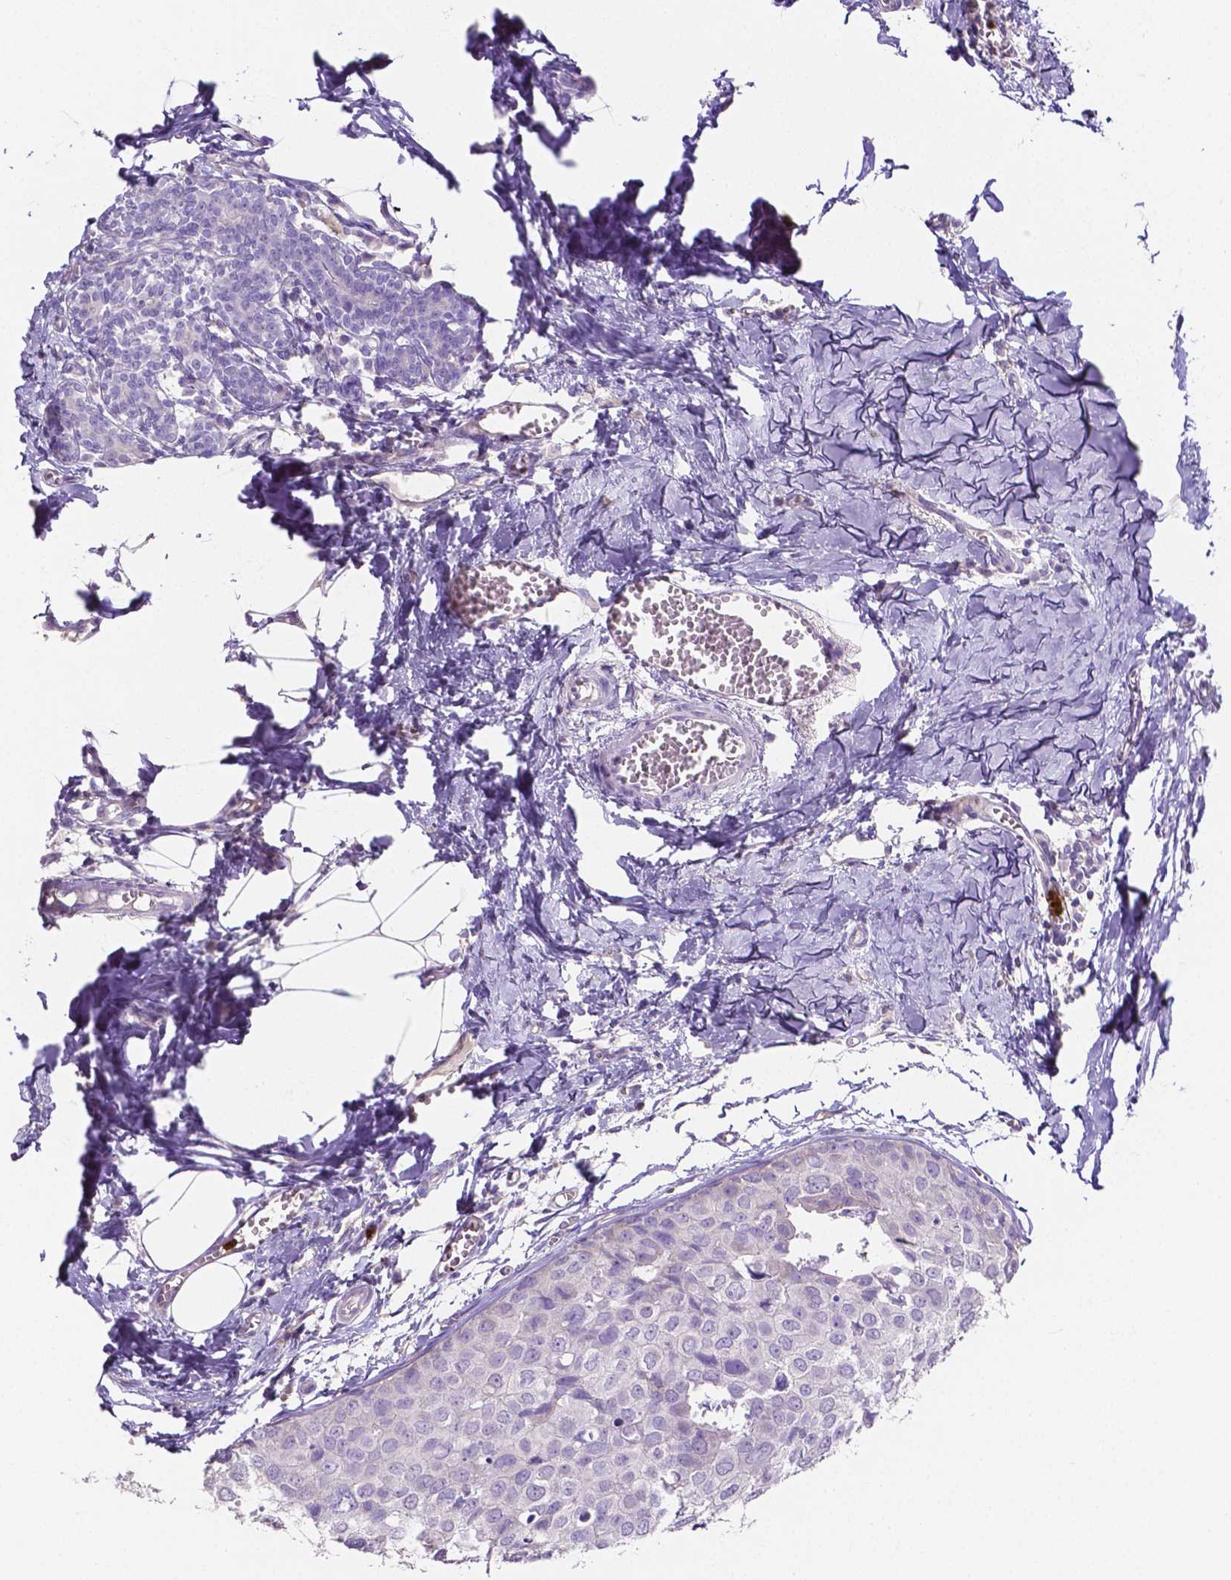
{"staining": {"intensity": "negative", "quantity": "none", "location": "none"}, "tissue": "breast cancer", "cell_type": "Tumor cells", "image_type": "cancer", "snomed": [{"axis": "morphology", "description": "Duct carcinoma"}, {"axis": "topography", "description": "Breast"}], "caption": "IHC of invasive ductal carcinoma (breast) demonstrates no expression in tumor cells.", "gene": "MMP9", "patient": {"sex": "female", "age": 38}}